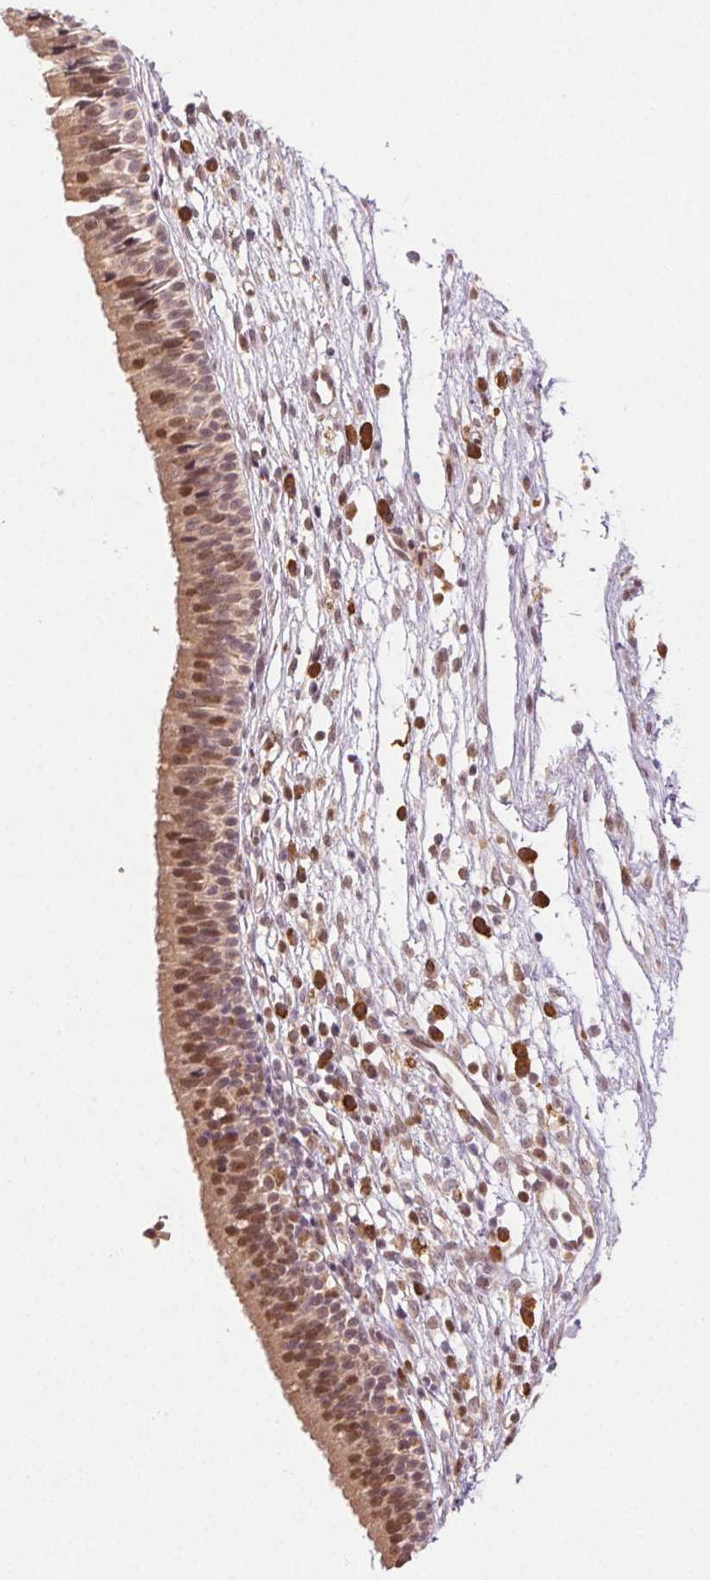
{"staining": {"intensity": "moderate", "quantity": ">75%", "location": "nuclear"}, "tissue": "nasopharynx", "cell_type": "Respiratory epithelial cells", "image_type": "normal", "snomed": [{"axis": "morphology", "description": "Normal tissue, NOS"}, {"axis": "topography", "description": "Nasopharynx"}], "caption": "Nasopharynx stained for a protein (brown) exhibits moderate nuclear positive staining in about >75% of respiratory epithelial cells.", "gene": "TREML4", "patient": {"sex": "male", "age": 24}}